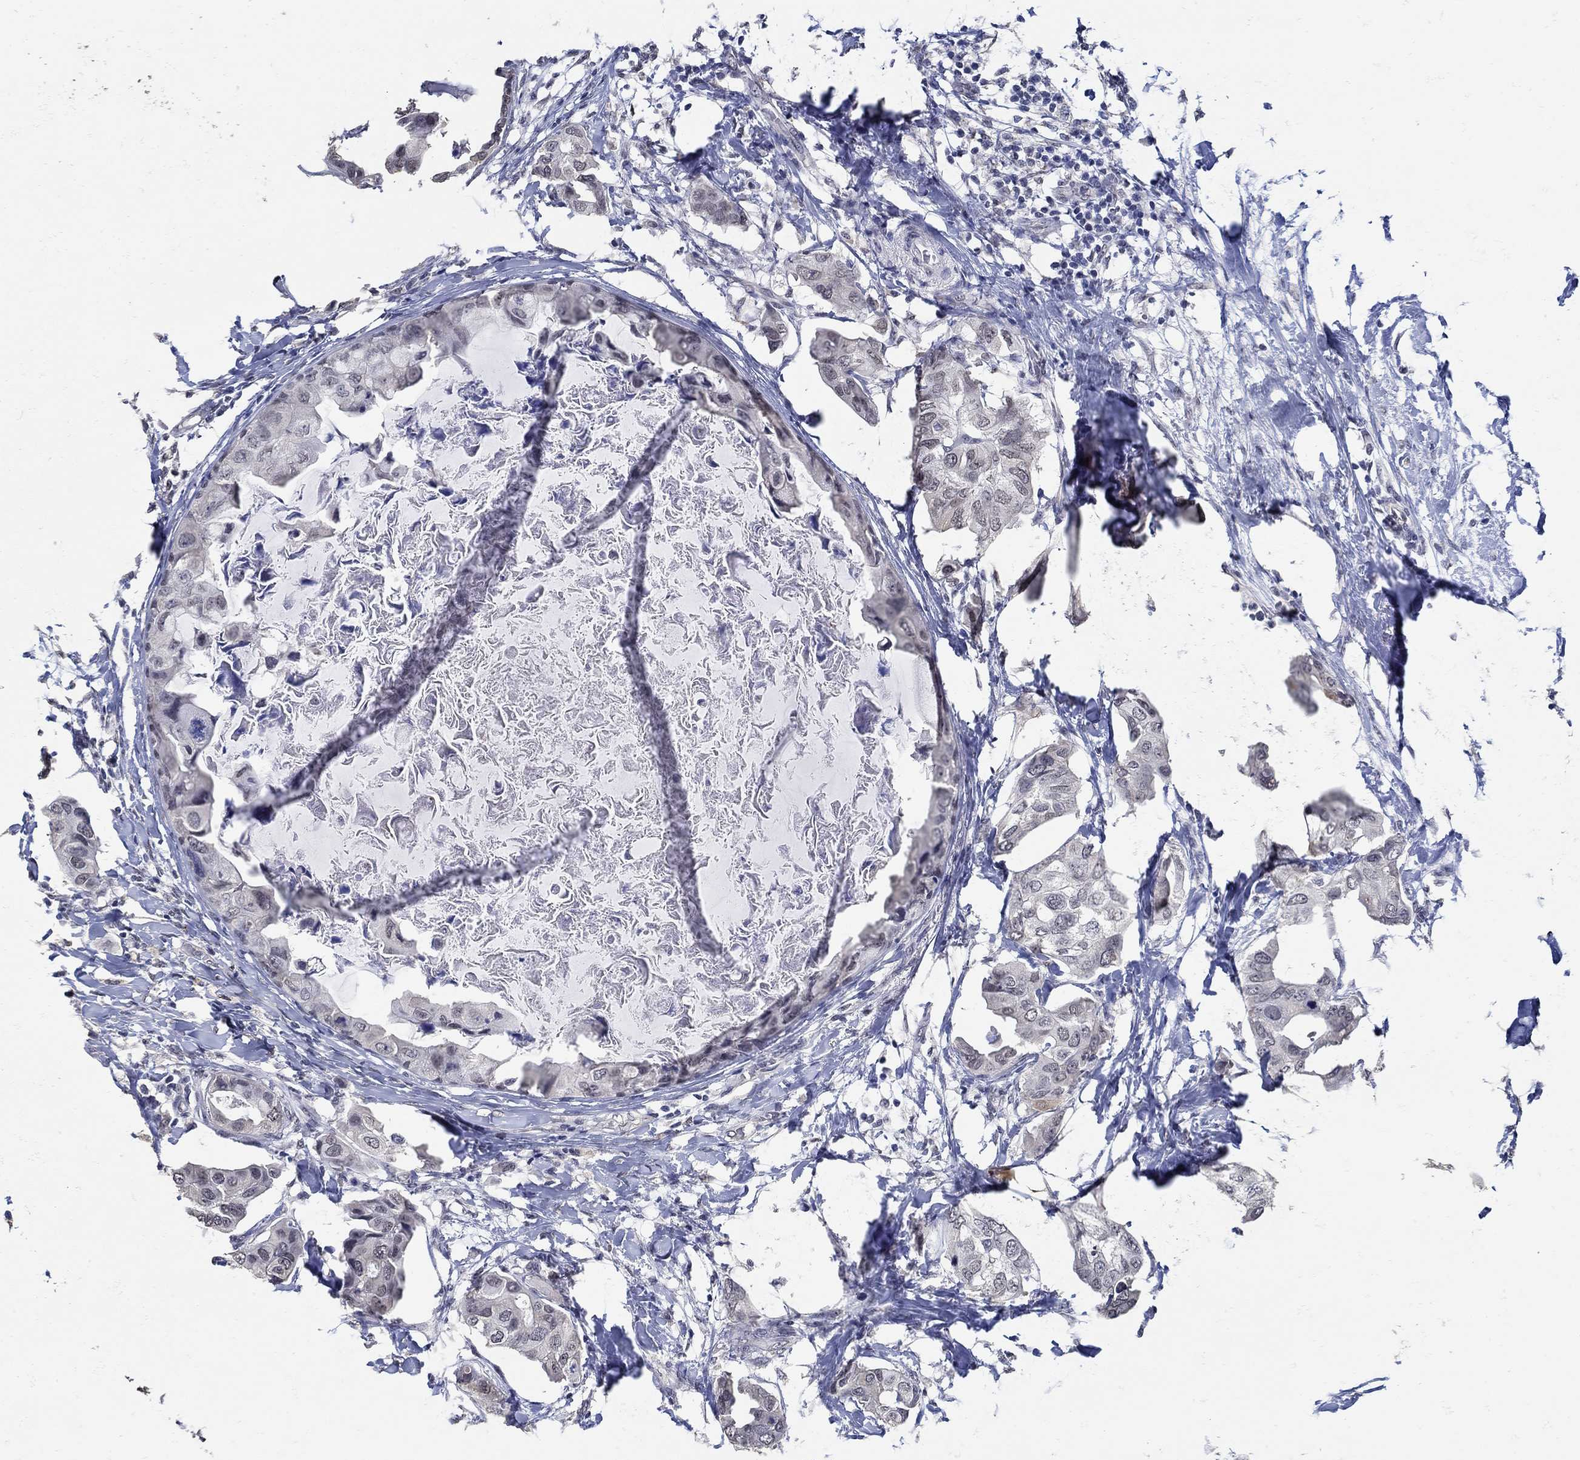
{"staining": {"intensity": "negative", "quantity": "none", "location": "none"}, "tissue": "breast cancer", "cell_type": "Tumor cells", "image_type": "cancer", "snomed": [{"axis": "morphology", "description": "Normal tissue, NOS"}, {"axis": "morphology", "description": "Duct carcinoma"}, {"axis": "topography", "description": "Breast"}], "caption": "This is an immunohistochemistry (IHC) micrograph of human breast cancer (intraductal carcinoma). There is no expression in tumor cells.", "gene": "KCNN3", "patient": {"sex": "female", "age": 40}}